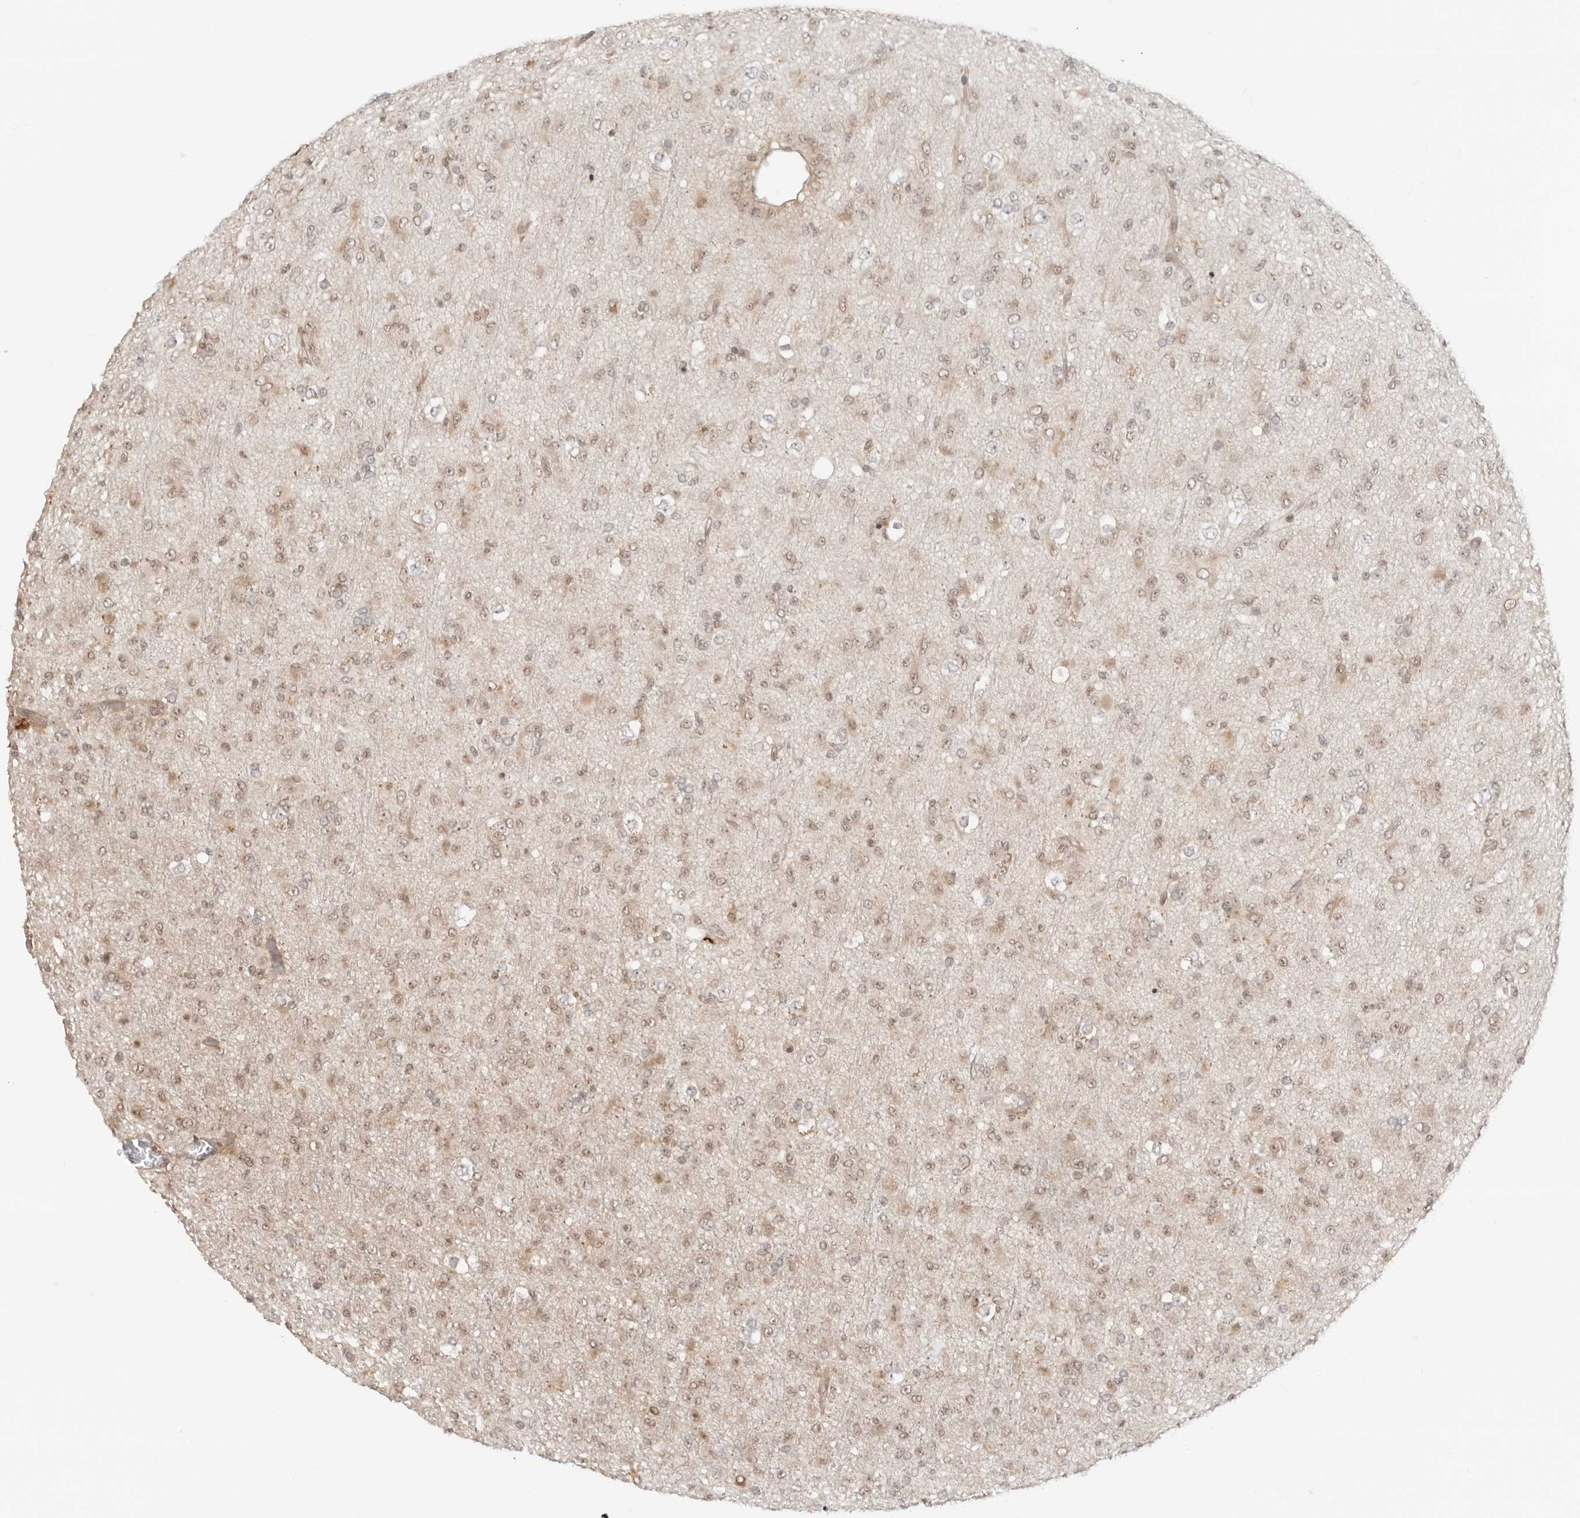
{"staining": {"intensity": "weak", "quantity": ">75%", "location": "nuclear"}, "tissue": "glioma", "cell_type": "Tumor cells", "image_type": "cancer", "snomed": [{"axis": "morphology", "description": "Glioma, malignant, Low grade"}, {"axis": "topography", "description": "Brain"}], "caption": "This photomicrograph displays immunohistochemistry staining of malignant glioma (low-grade), with low weak nuclear staining in about >75% of tumor cells.", "gene": "RNF146", "patient": {"sex": "male", "age": 65}}